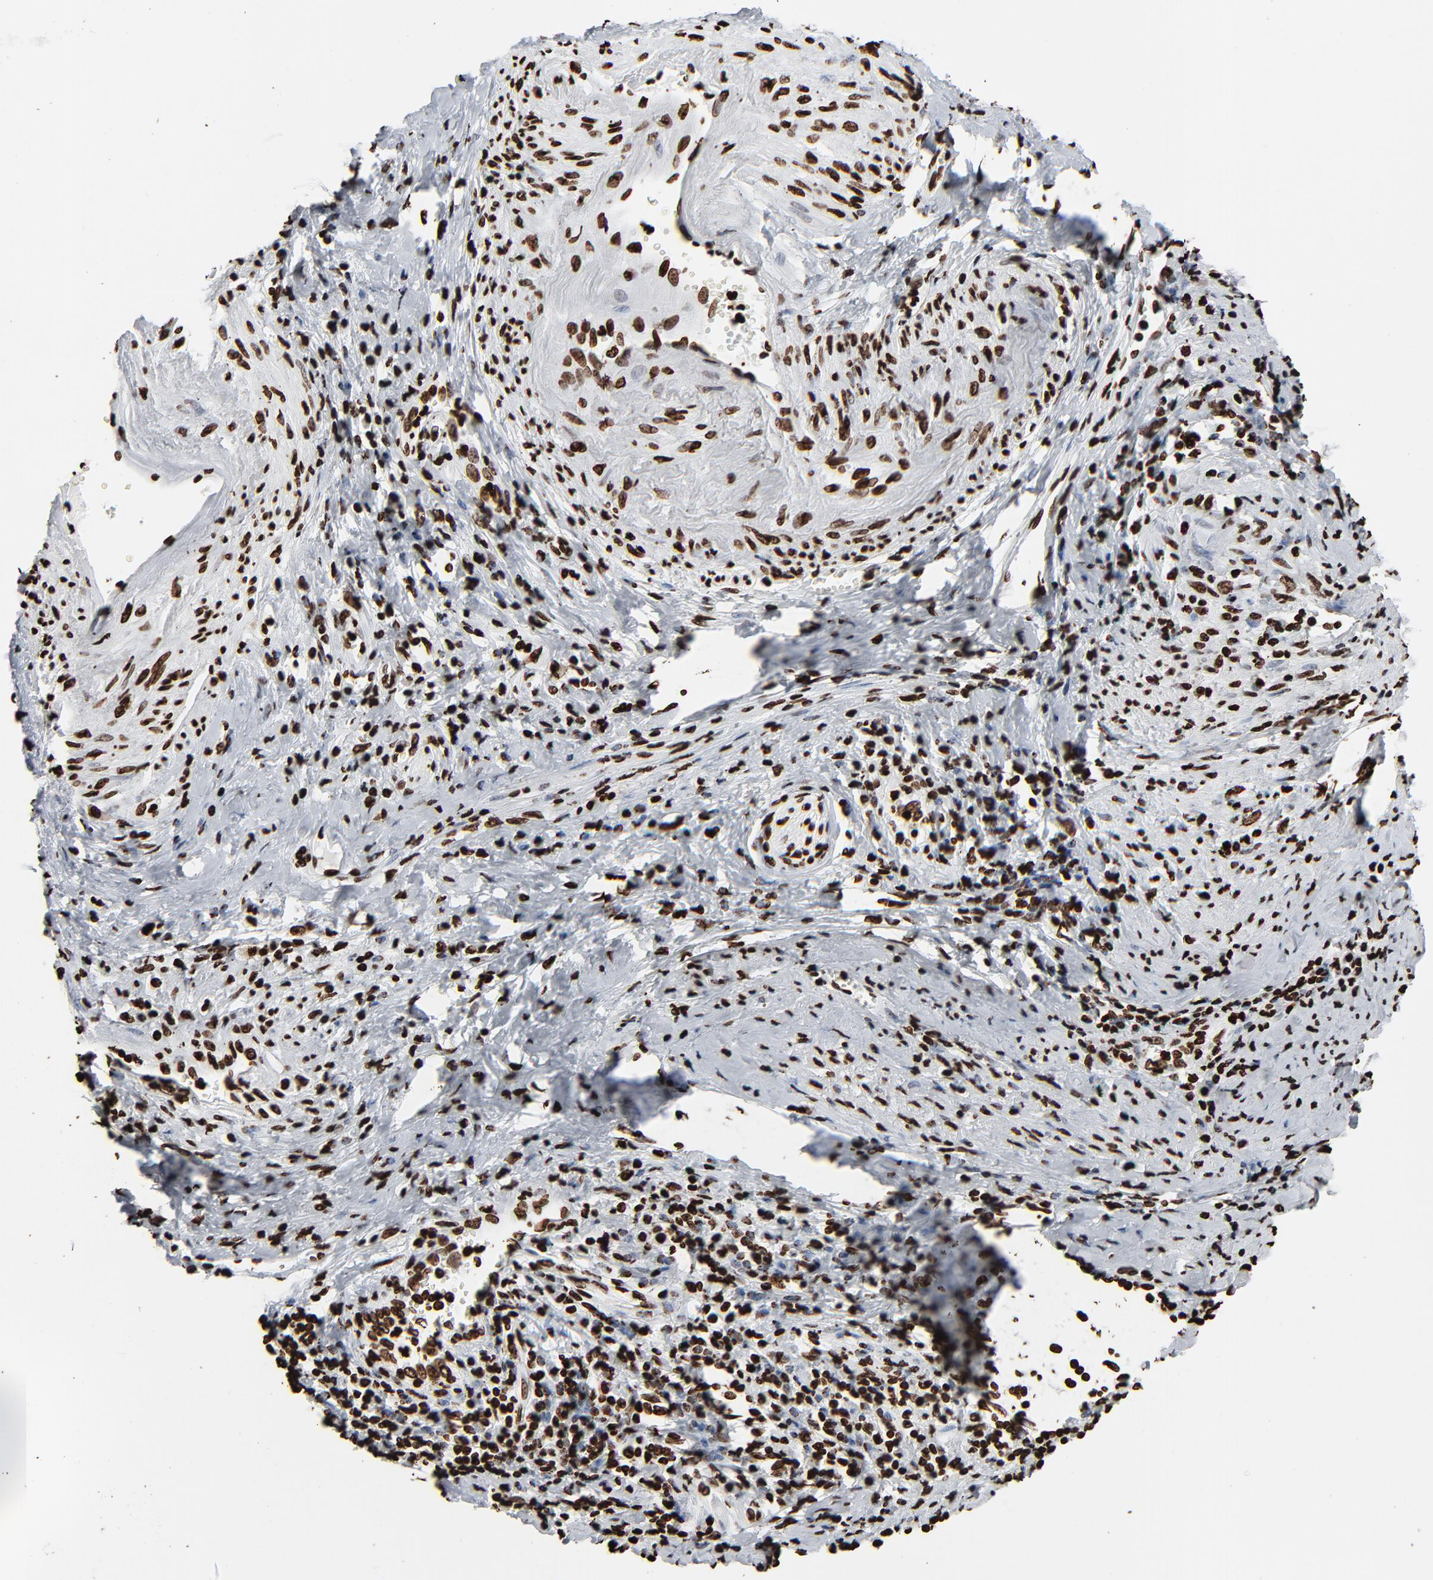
{"staining": {"intensity": "strong", "quantity": ">75%", "location": "nuclear"}, "tissue": "cervical cancer", "cell_type": "Tumor cells", "image_type": "cancer", "snomed": [{"axis": "morphology", "description": "Squamous cell carcinoma, NOS"}, {"axis": "topography", "description": "Cervix"}], "caption": "Immunohistochemistry (IHC) (DAB) staining of human cervical cancer (squamous cell carcinoma) exhibits strong nuclear protein positivity in approximately >75% of tumor cells.", "gene": "H3-4", "patient": {"sex": "female", "age": 53}}